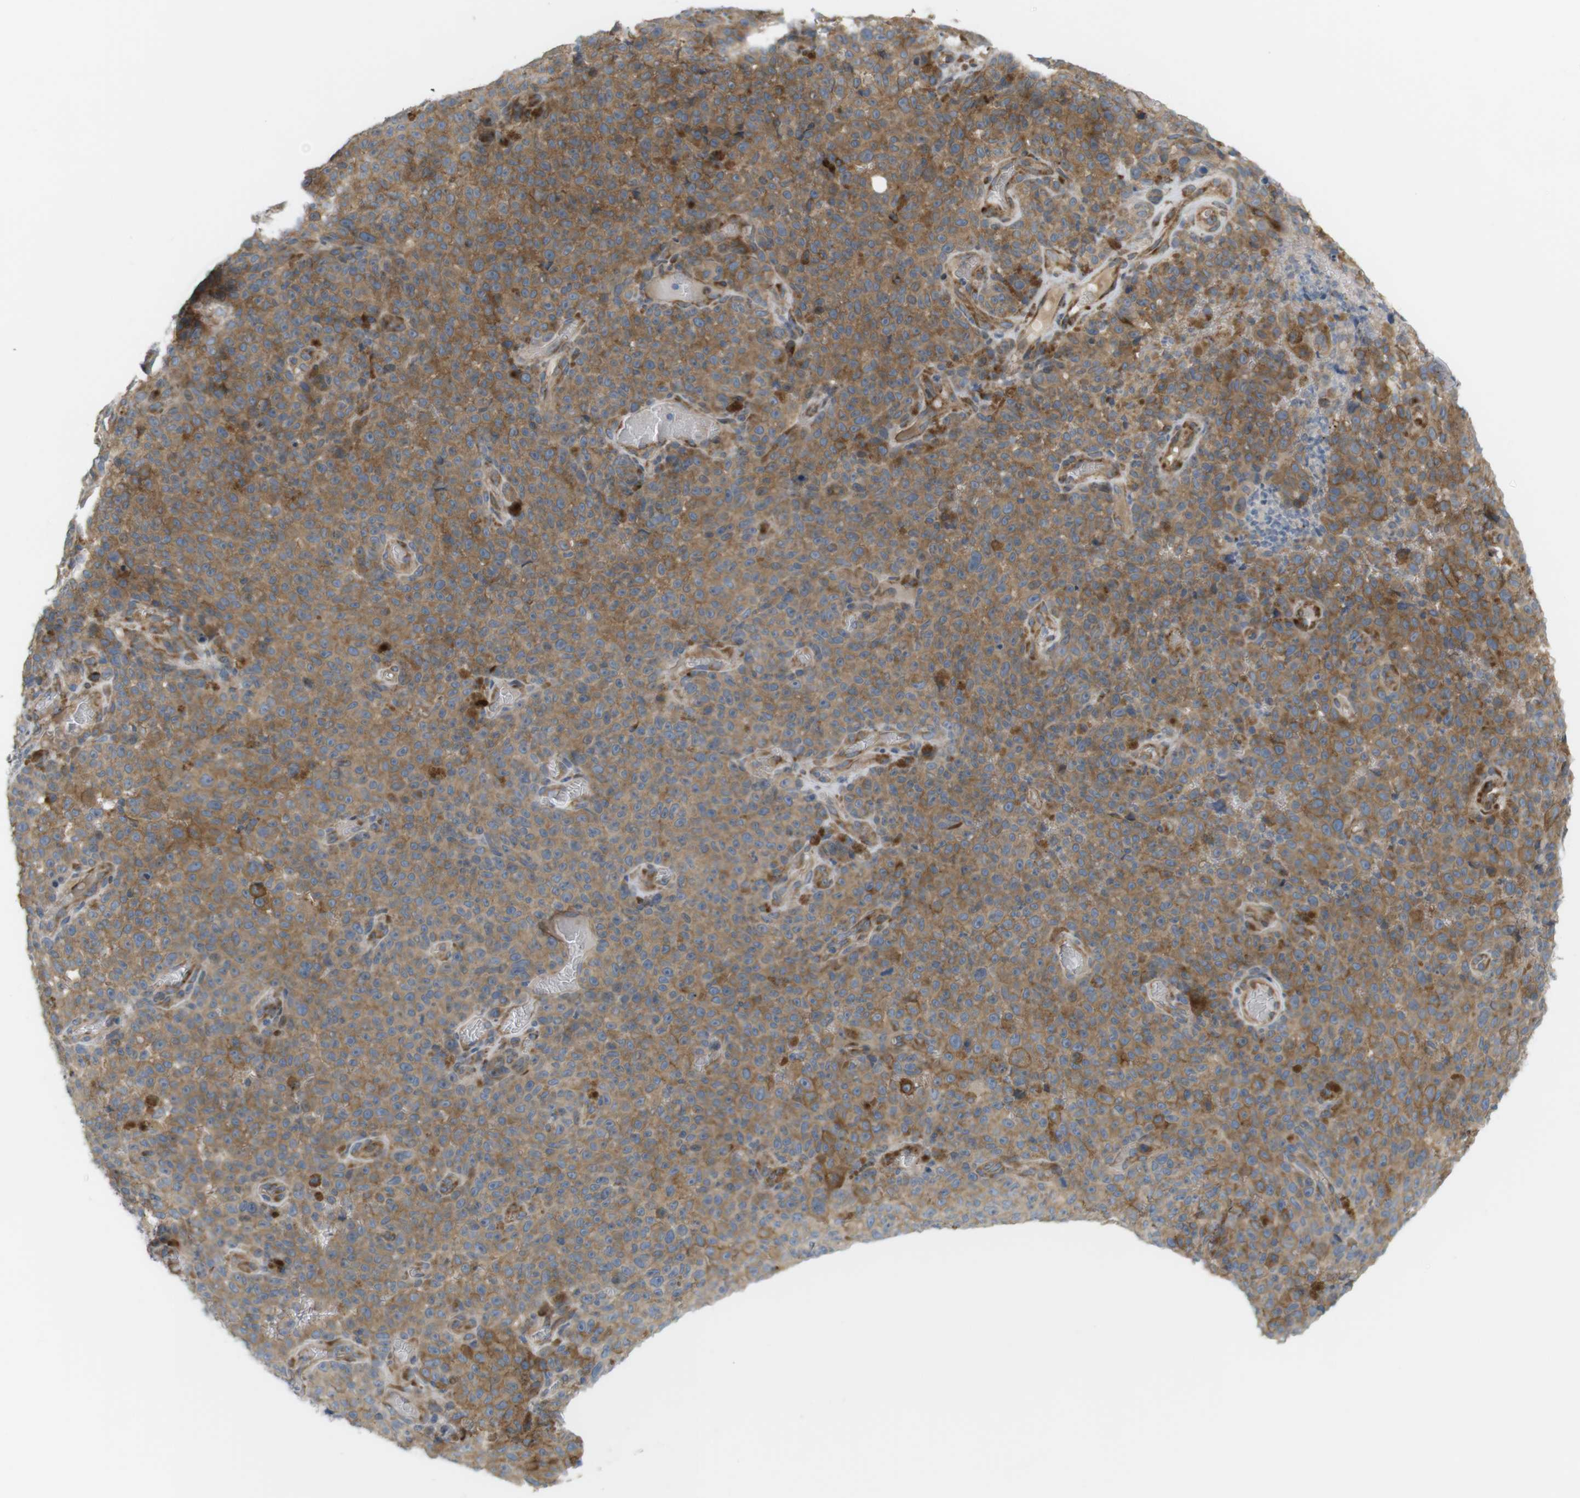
{"staining": {"intensity": "moderate", "quantity": ">75%", "location": "cytoplasmic/membranous"}, "tissue": "melanoma", "cell_type": "Tumor cells", "image_type": "cancer", "snomed": [{"axis": "morphology", "description": "Malignant melanoma, NOS"}, {"axis": "topography", "description": "Skin"}], "caption": "Protein staining by IHC exhibits moderate cytoplasmic/membranous staining in approximately >75% of tumor cells in melanoma.", "gene": "GJC3", "patient": {"sex": "female", "age": 82}}